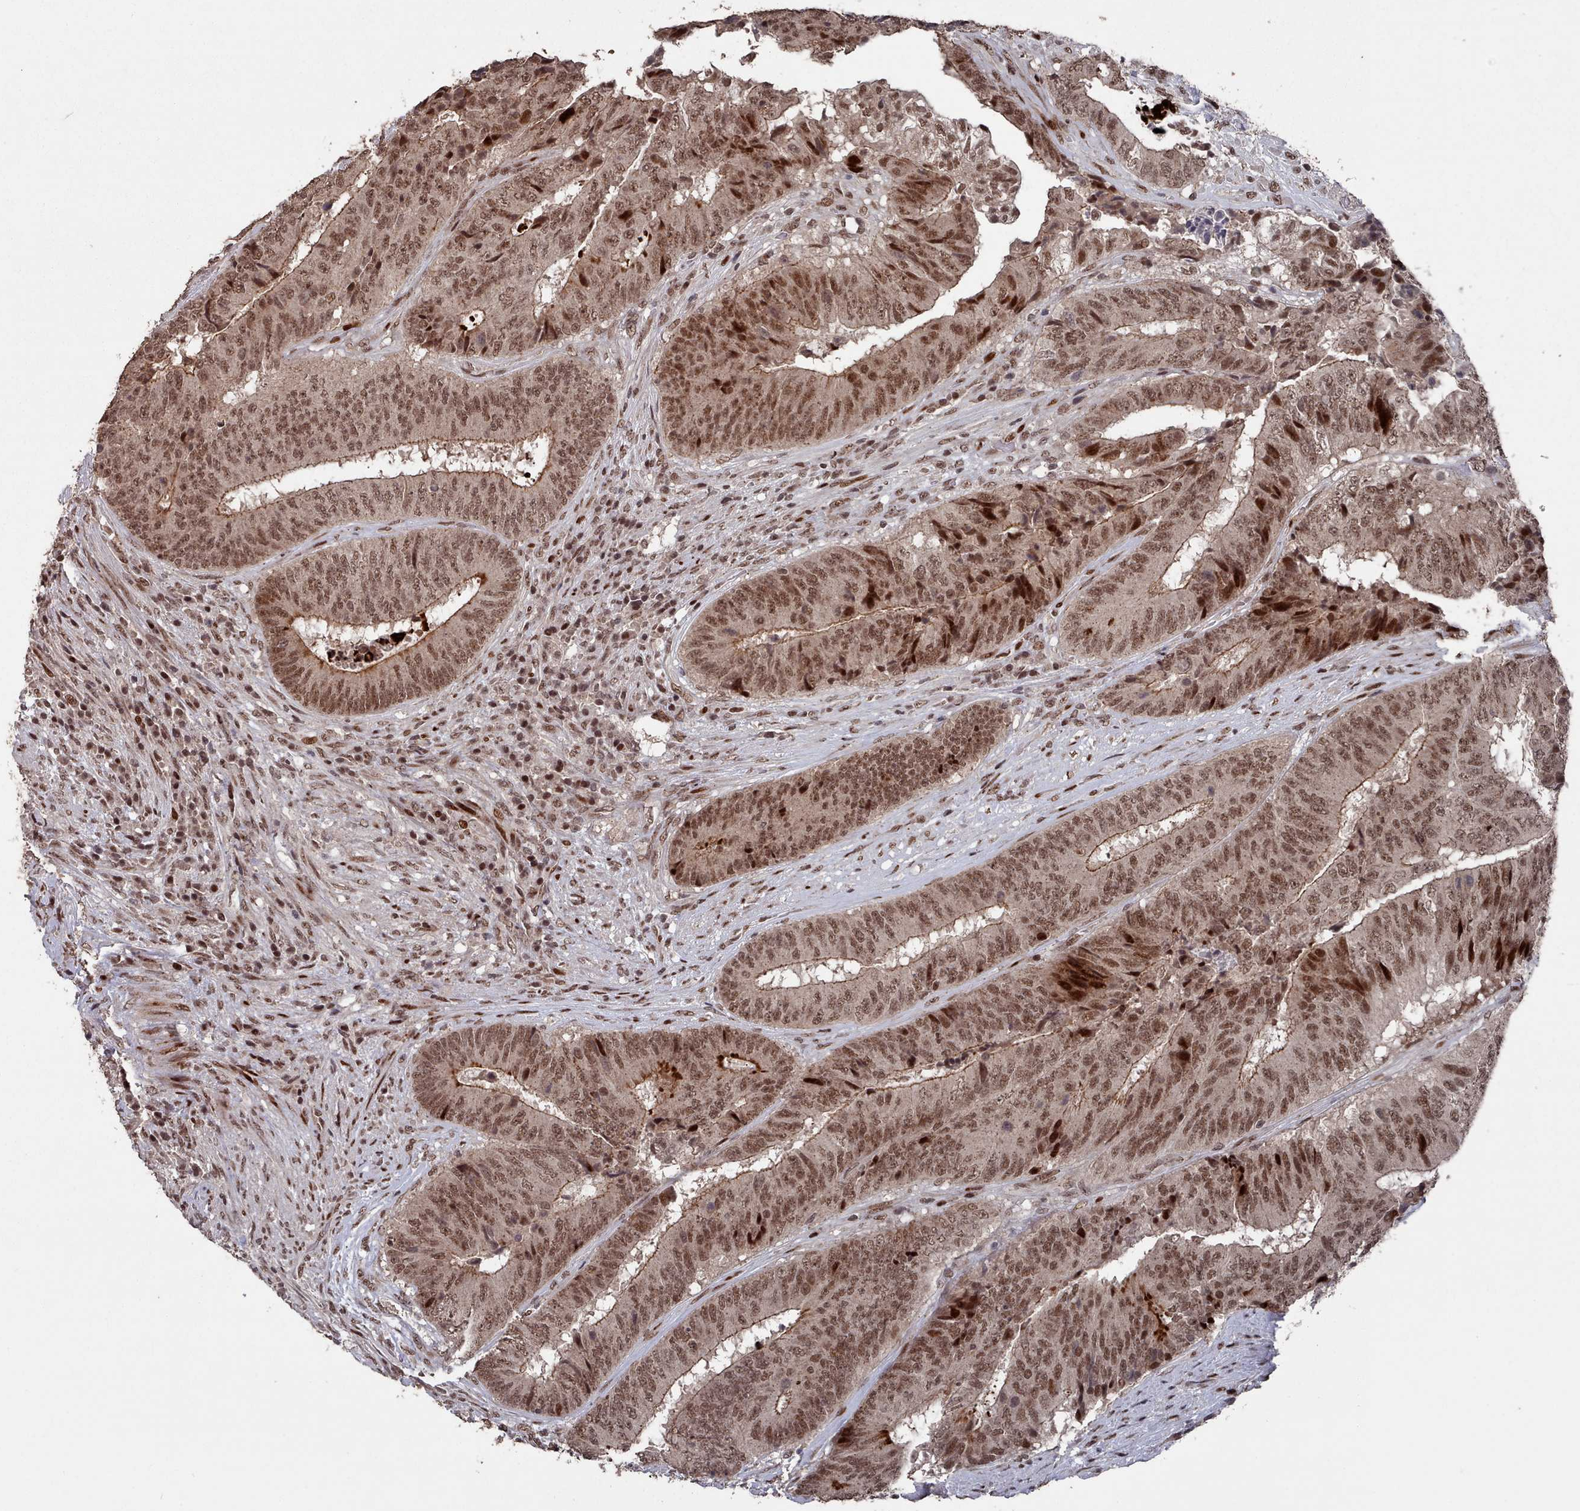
{"staining": {"intensity": "moderate", "quantity": ">75%", "location": "cytoplasmic/membranous,nuclear"}, "tissue": "colorectal cancer", "cell_type": "Tumor cells", "image_type": "cancer", "snomed": [{"axis": "morphology", "description": "Adenocarcinoma, NOS"}, {"axis": "topography", "description": "Rectum"}], "caption": "Human adenocarcinoma (colorectal) stained with a protein marker exhibits moderate staining in tumor cells.", "gene": "PNRC2", "patient": {"sex": "male", "age": 72}}